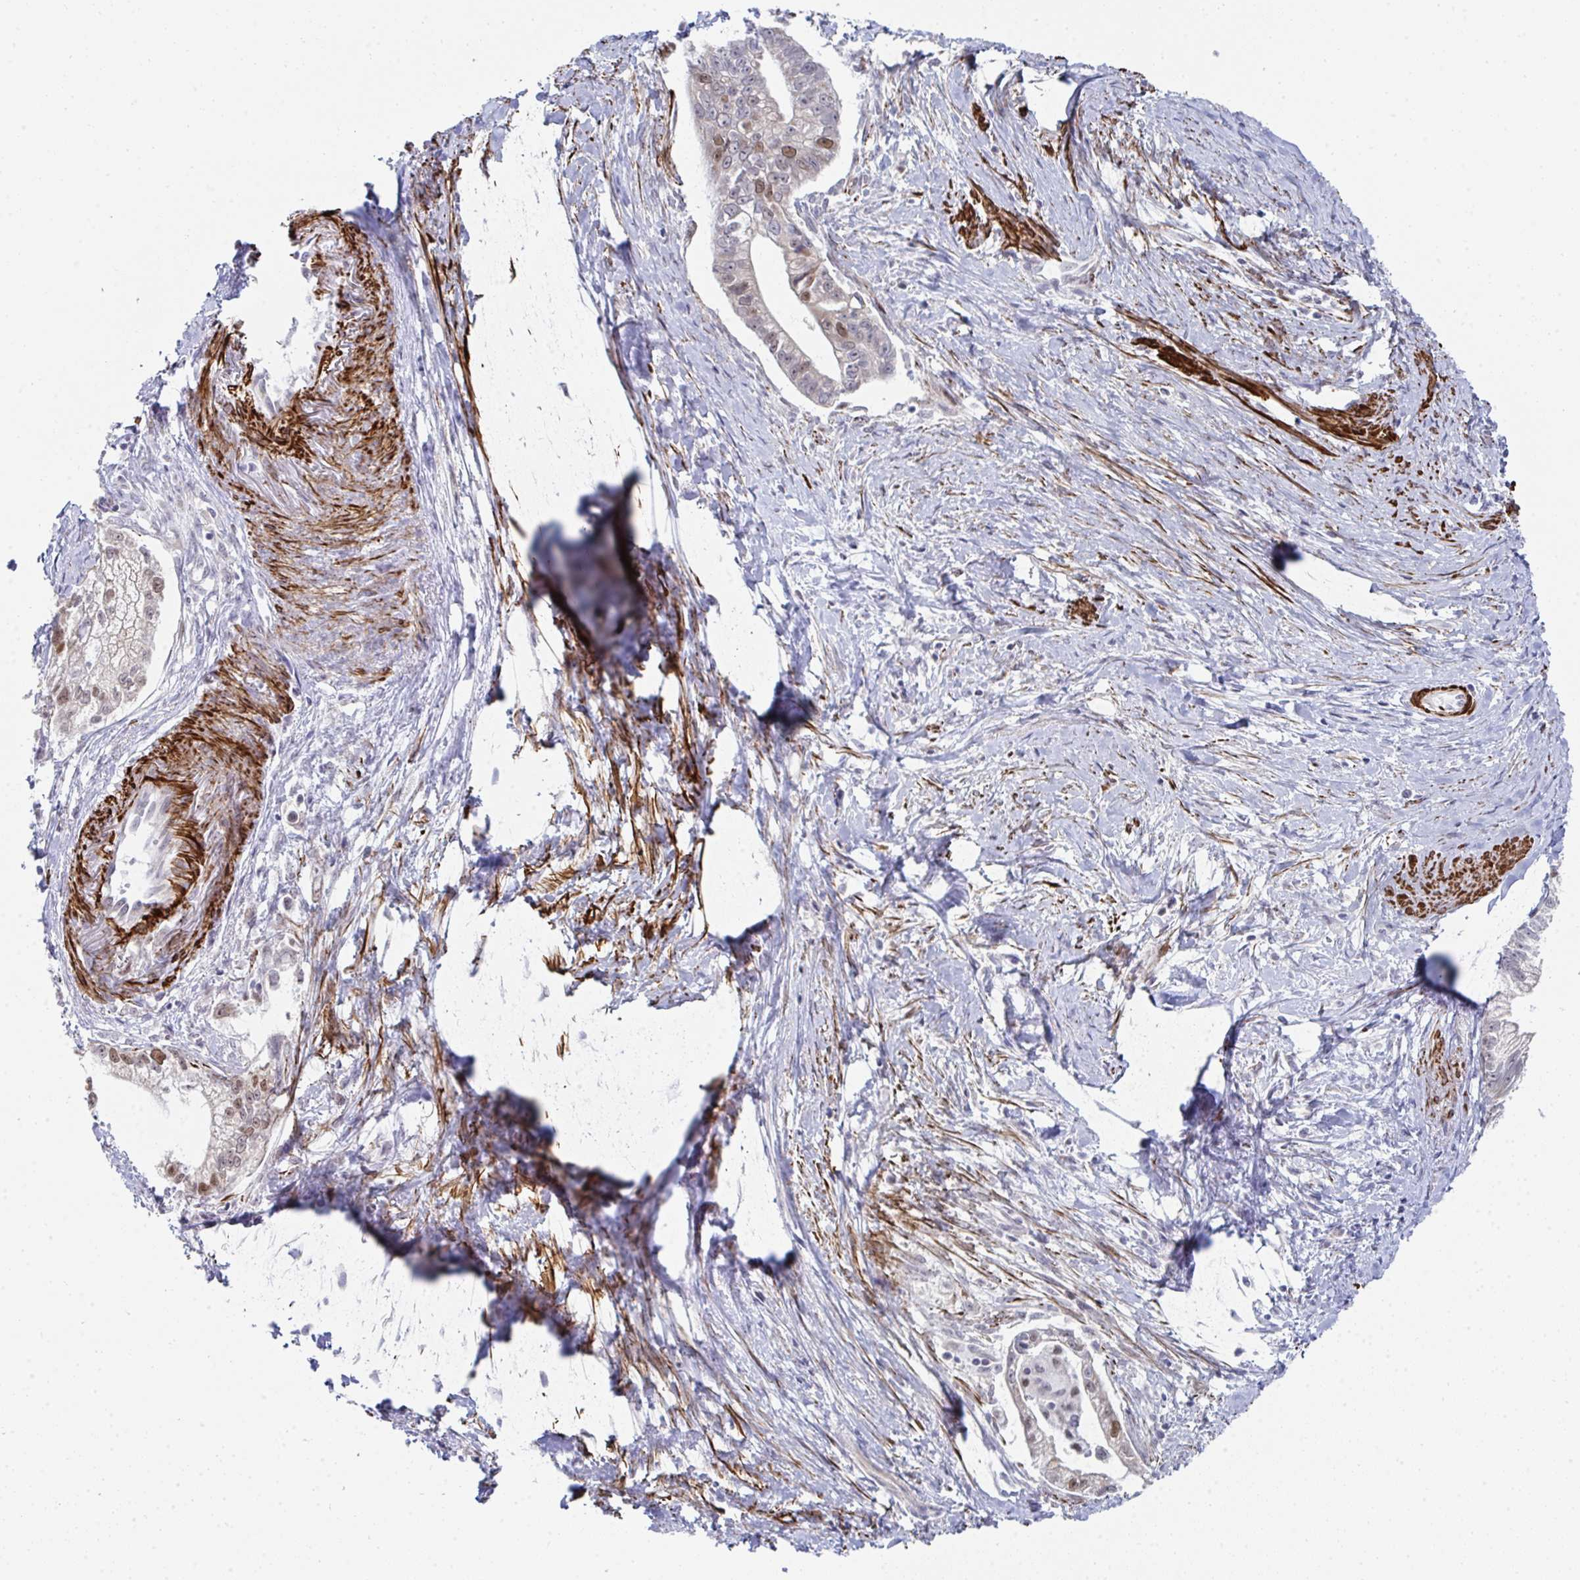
{"staining": {"intensity": "moderate", "quantity": "<25%", "location": "nuclear"}, "tissue": "pancreatic cancer", "cell_type": "Tumor cells", "image_type": "cancer", "snomed": [{"axis": "morphology", "description": "Adenocarcinoma, NOS"}, {"axis": "topography", "description": "Pancreas"}], "caption": "Immunohistochemistry (IHC) staining of pancreatic adenocarcinoma, which shows low levels of moderate nuclear staining in approximately <25% of tumor cells indicating moderate nuclear protein staining. The staining was performed using DAB (brown) for protein detection and nuclei were counterstained in hematoxylin (blue).", "gene": "GINS2", "patient": {"sex": "male", "age": 70}}